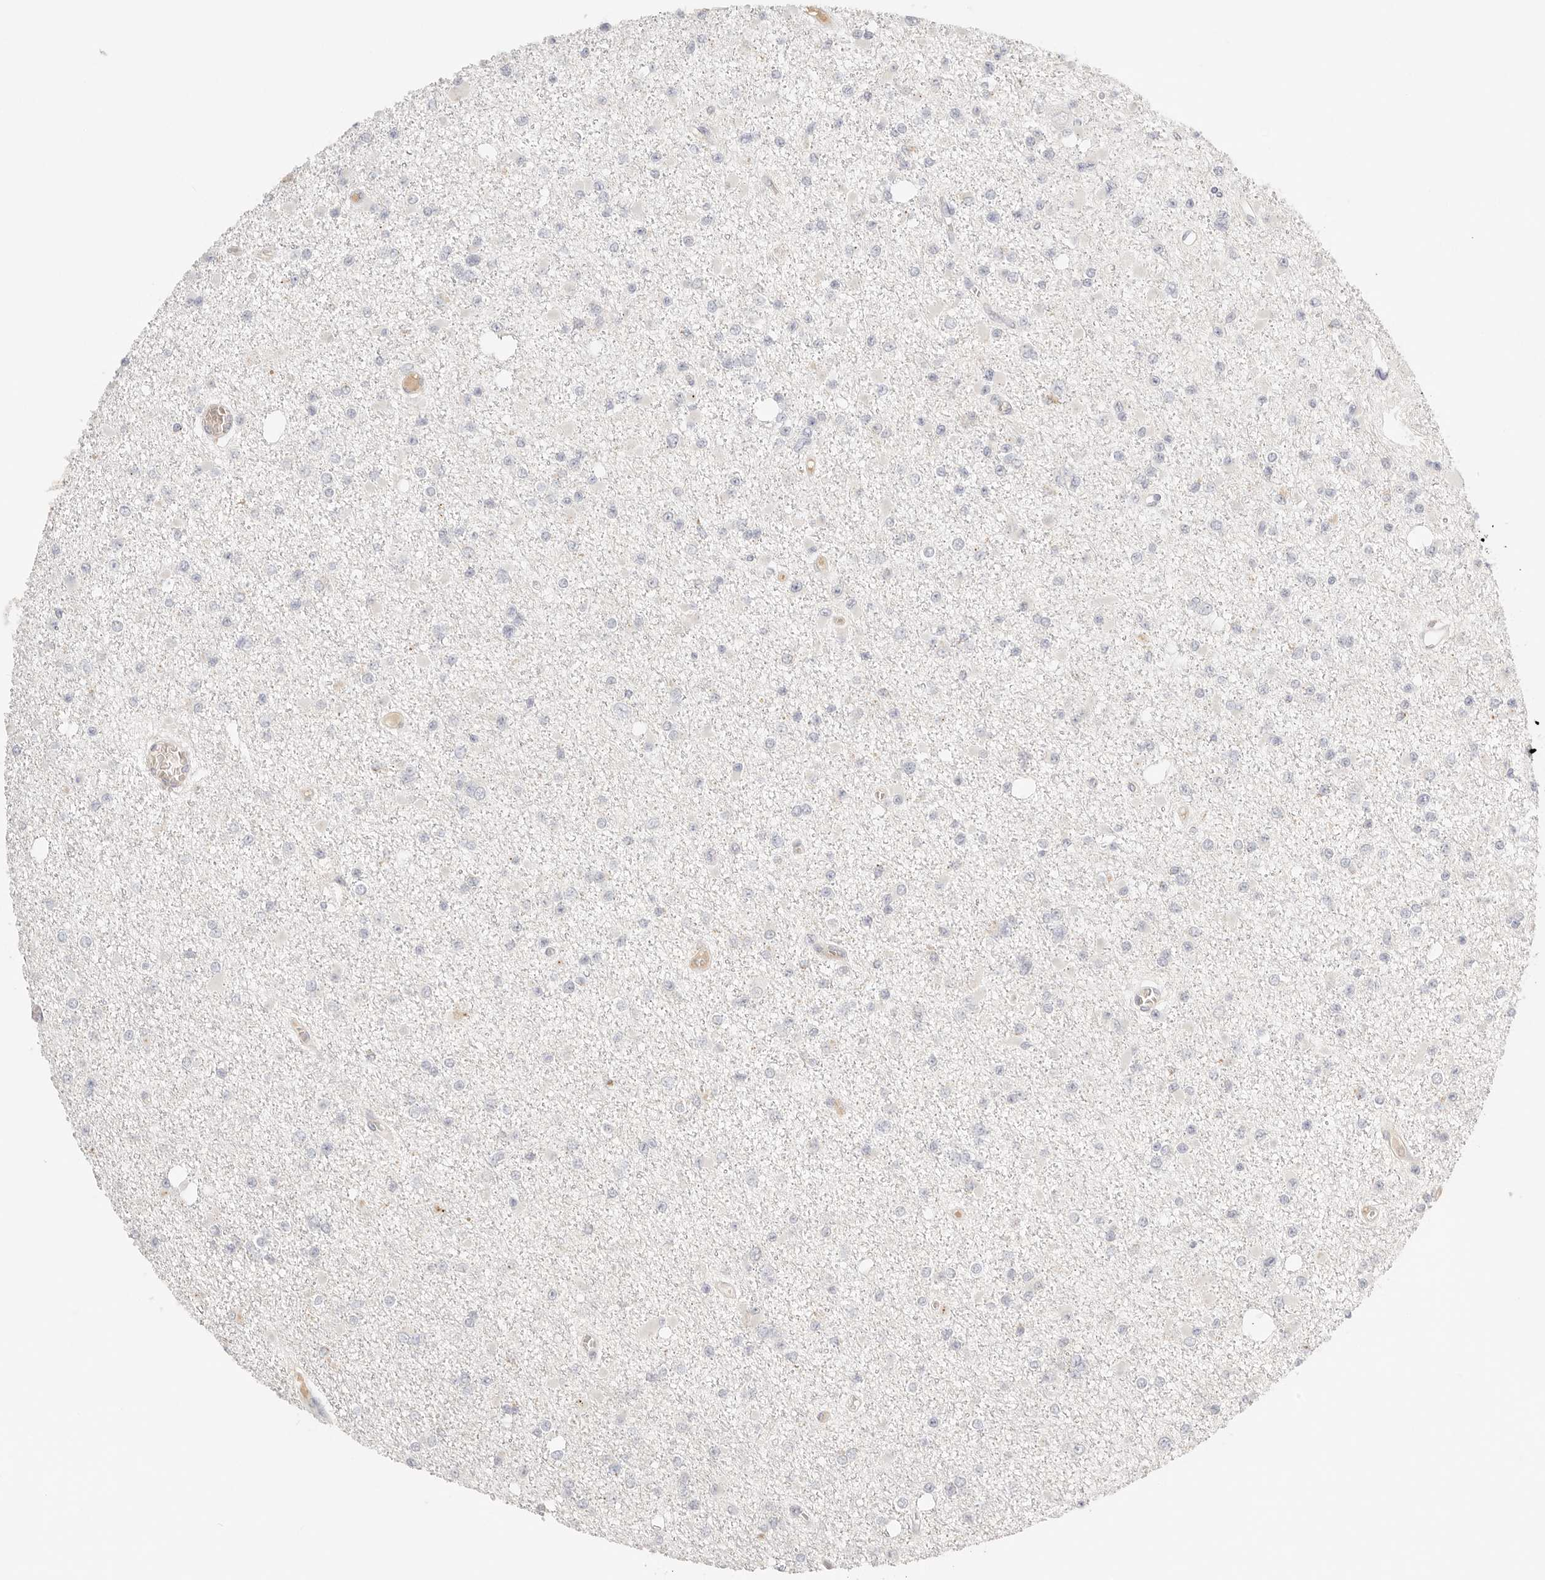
{"staining": {"intensity": "negative", "quantity": "none", "location": "none"}, "tissue": "glioma", "cell_type": "Tumor cells", "image_type": "cancer", "snomed": [{"axis": "morphology", "description": "Glioma, malignant, Low grade"}, {"axis": "topography", "description": "Brain"}], "caption": "Immunohistochemistry photomicrograph of malignant low-grade glioma stained for a protein (brown), which displays no staining in tumor cells.", "gene": "CEP120", "patient": {"sex": "female", "age": 22}}